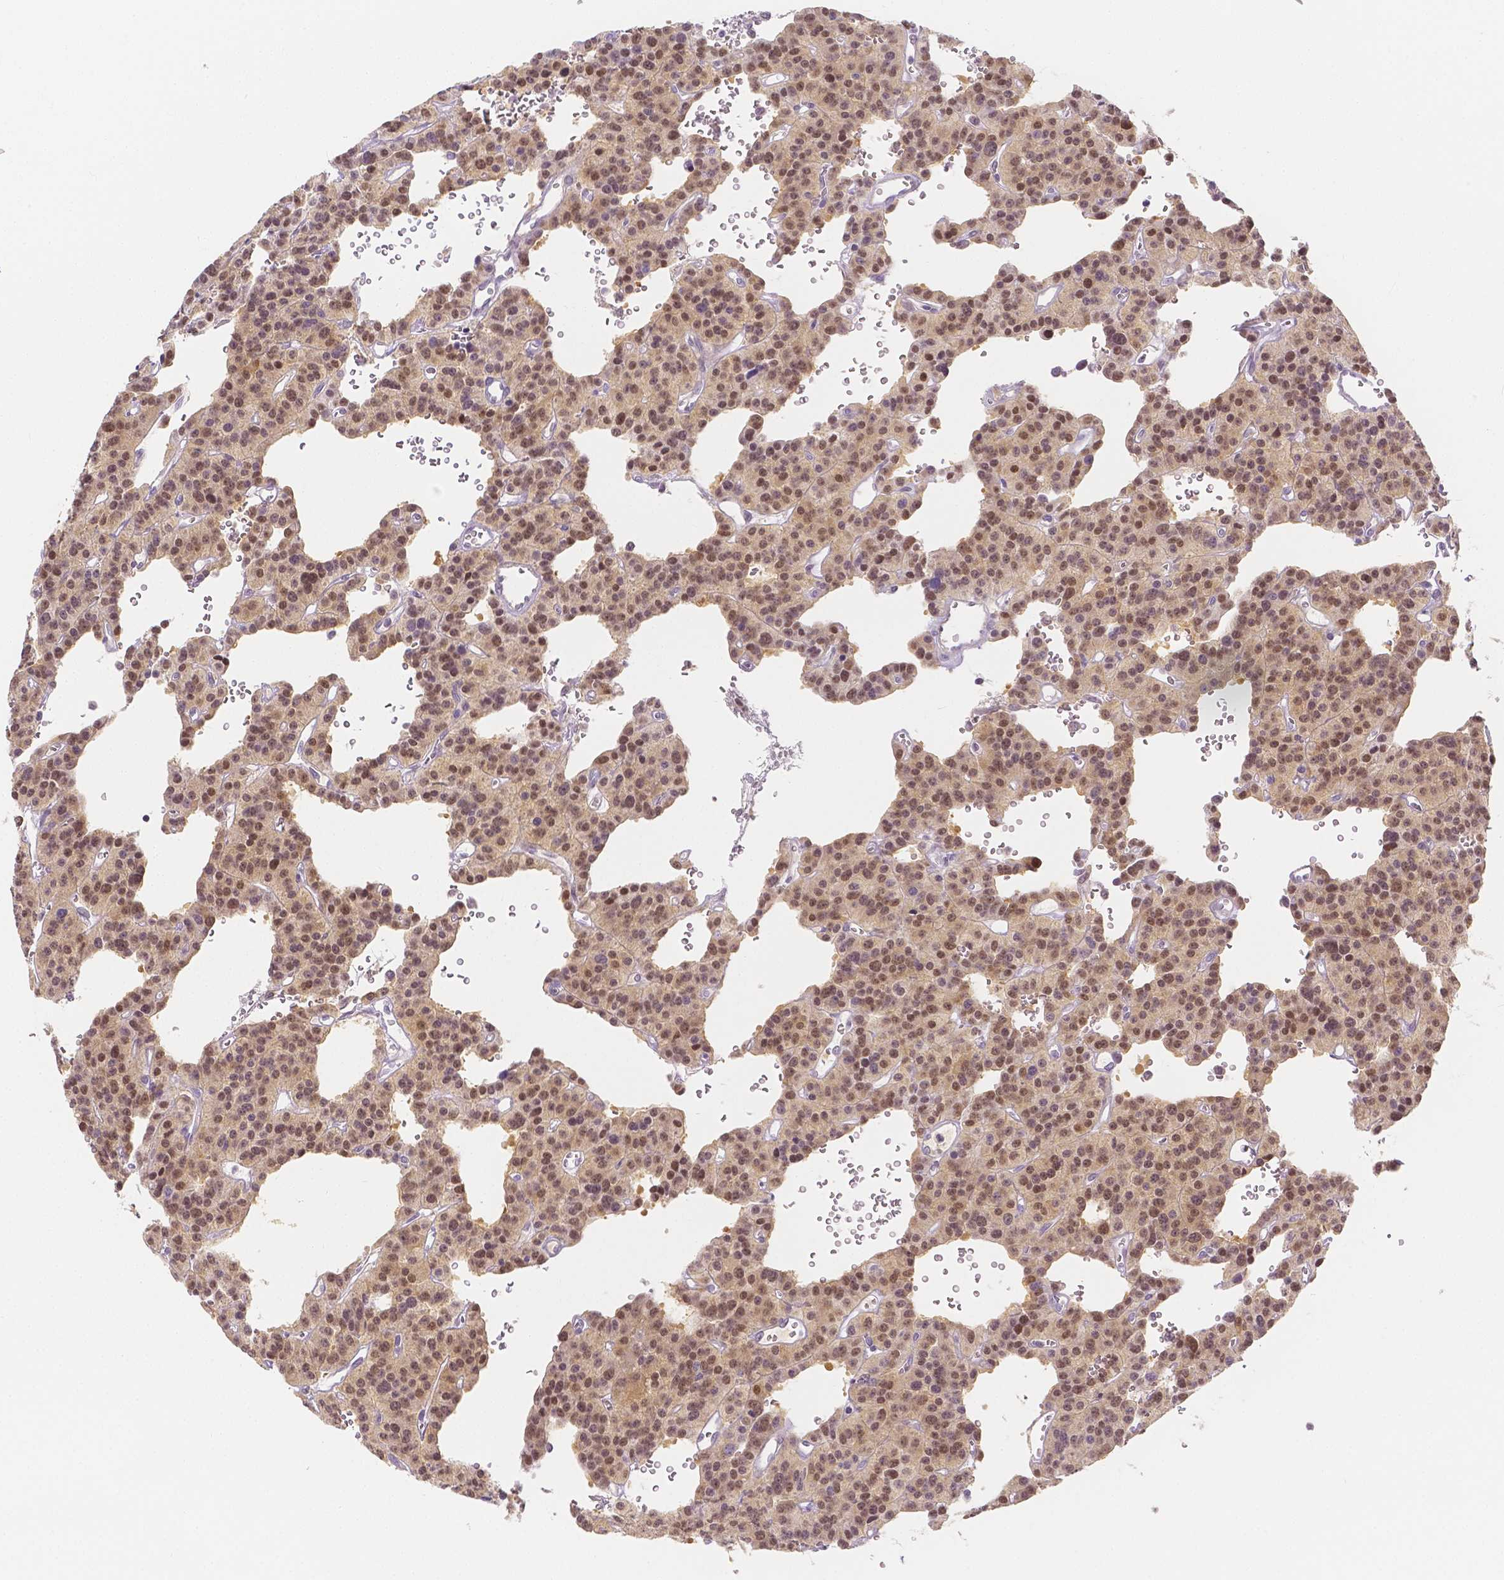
{"staining": {"intensity": "moderate", "quantity": ">75%", "location": "nuclear"}, "tissue": "carcinoid", "cell_type": "Tumor cells", "image_type": "cancer", "snomed": [{"axis": "morphology", "description": "Carcinoid, malignant, NOS"}, {"axis": "topography", "description": "Lung"}], "caption": "The photomicrograph exhibits staining of malignant carcinoid, revealing moderate nuclear protein expression (brown color) within tumor cells.", "gene": "SGTB", "patient": {"sex": "female", "age": 71}}